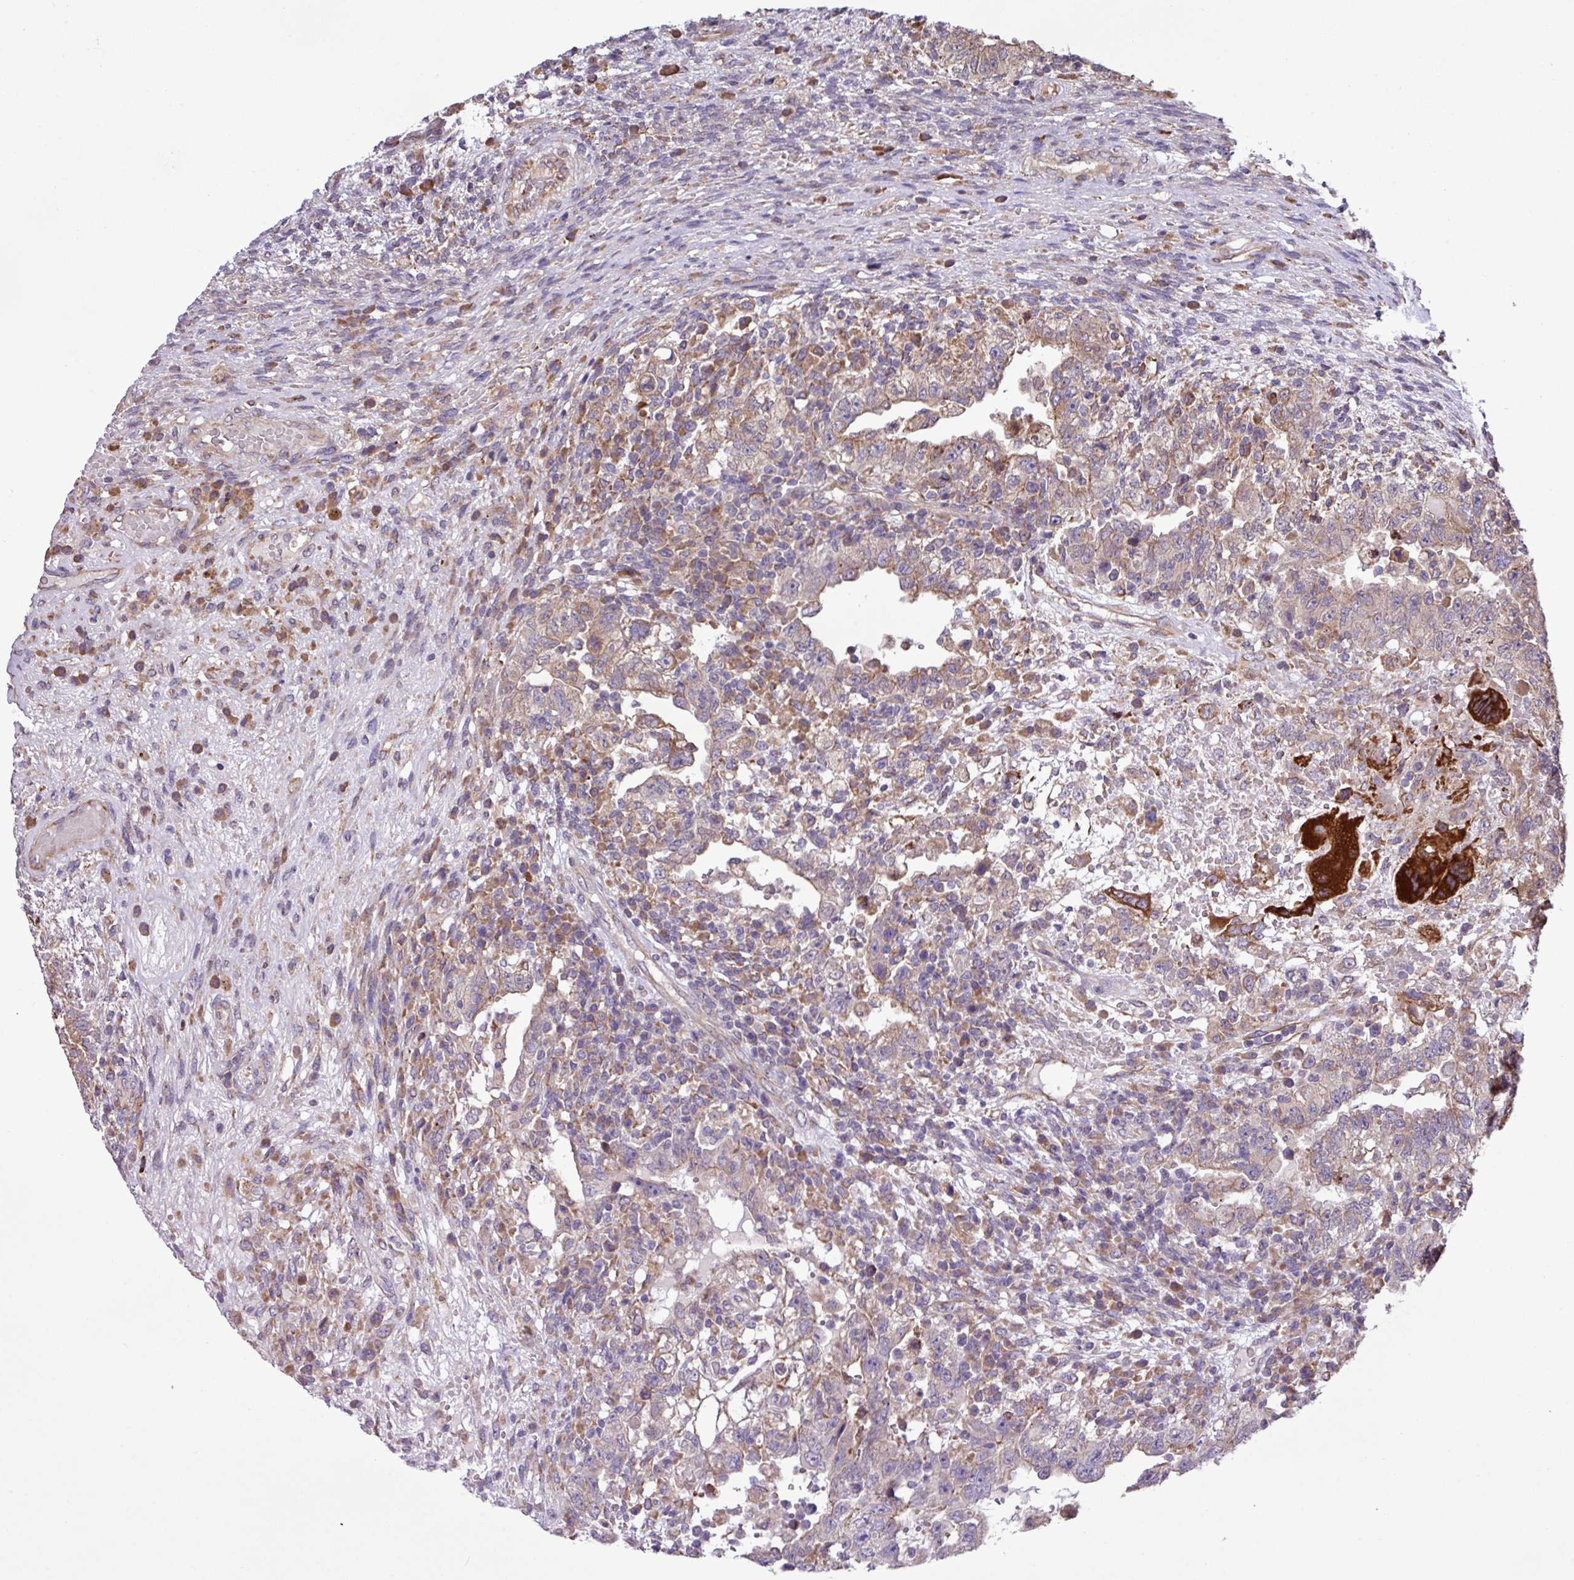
{"staining": {"intensity": "moderate", "quantity": "<25%", "location": "cytoplasmic/membranous"}, "tissue": "testis cancer", "cell_type": "Tumor cells", "image_type": "cancer", "snomed": [{"axis": "morphology", "description": "Carcinoma, Embryonal, NOS"}, {"axis": "topography", "description": "Testis"}], "caption": "IHC staining of testis embryonal carcinoma, which reveals low levels of moderate cytoplasmic/membranous positivity in about <25% of tumor cells indicating moderate cytoplasmic/membranous protein expression. The staining was performed using DAB (brown) for protein detection and nuclei were counterstained in hematoxylin (blue).", "gene": "MEGF6", "patient": {"sex": "male", "age": 26}}